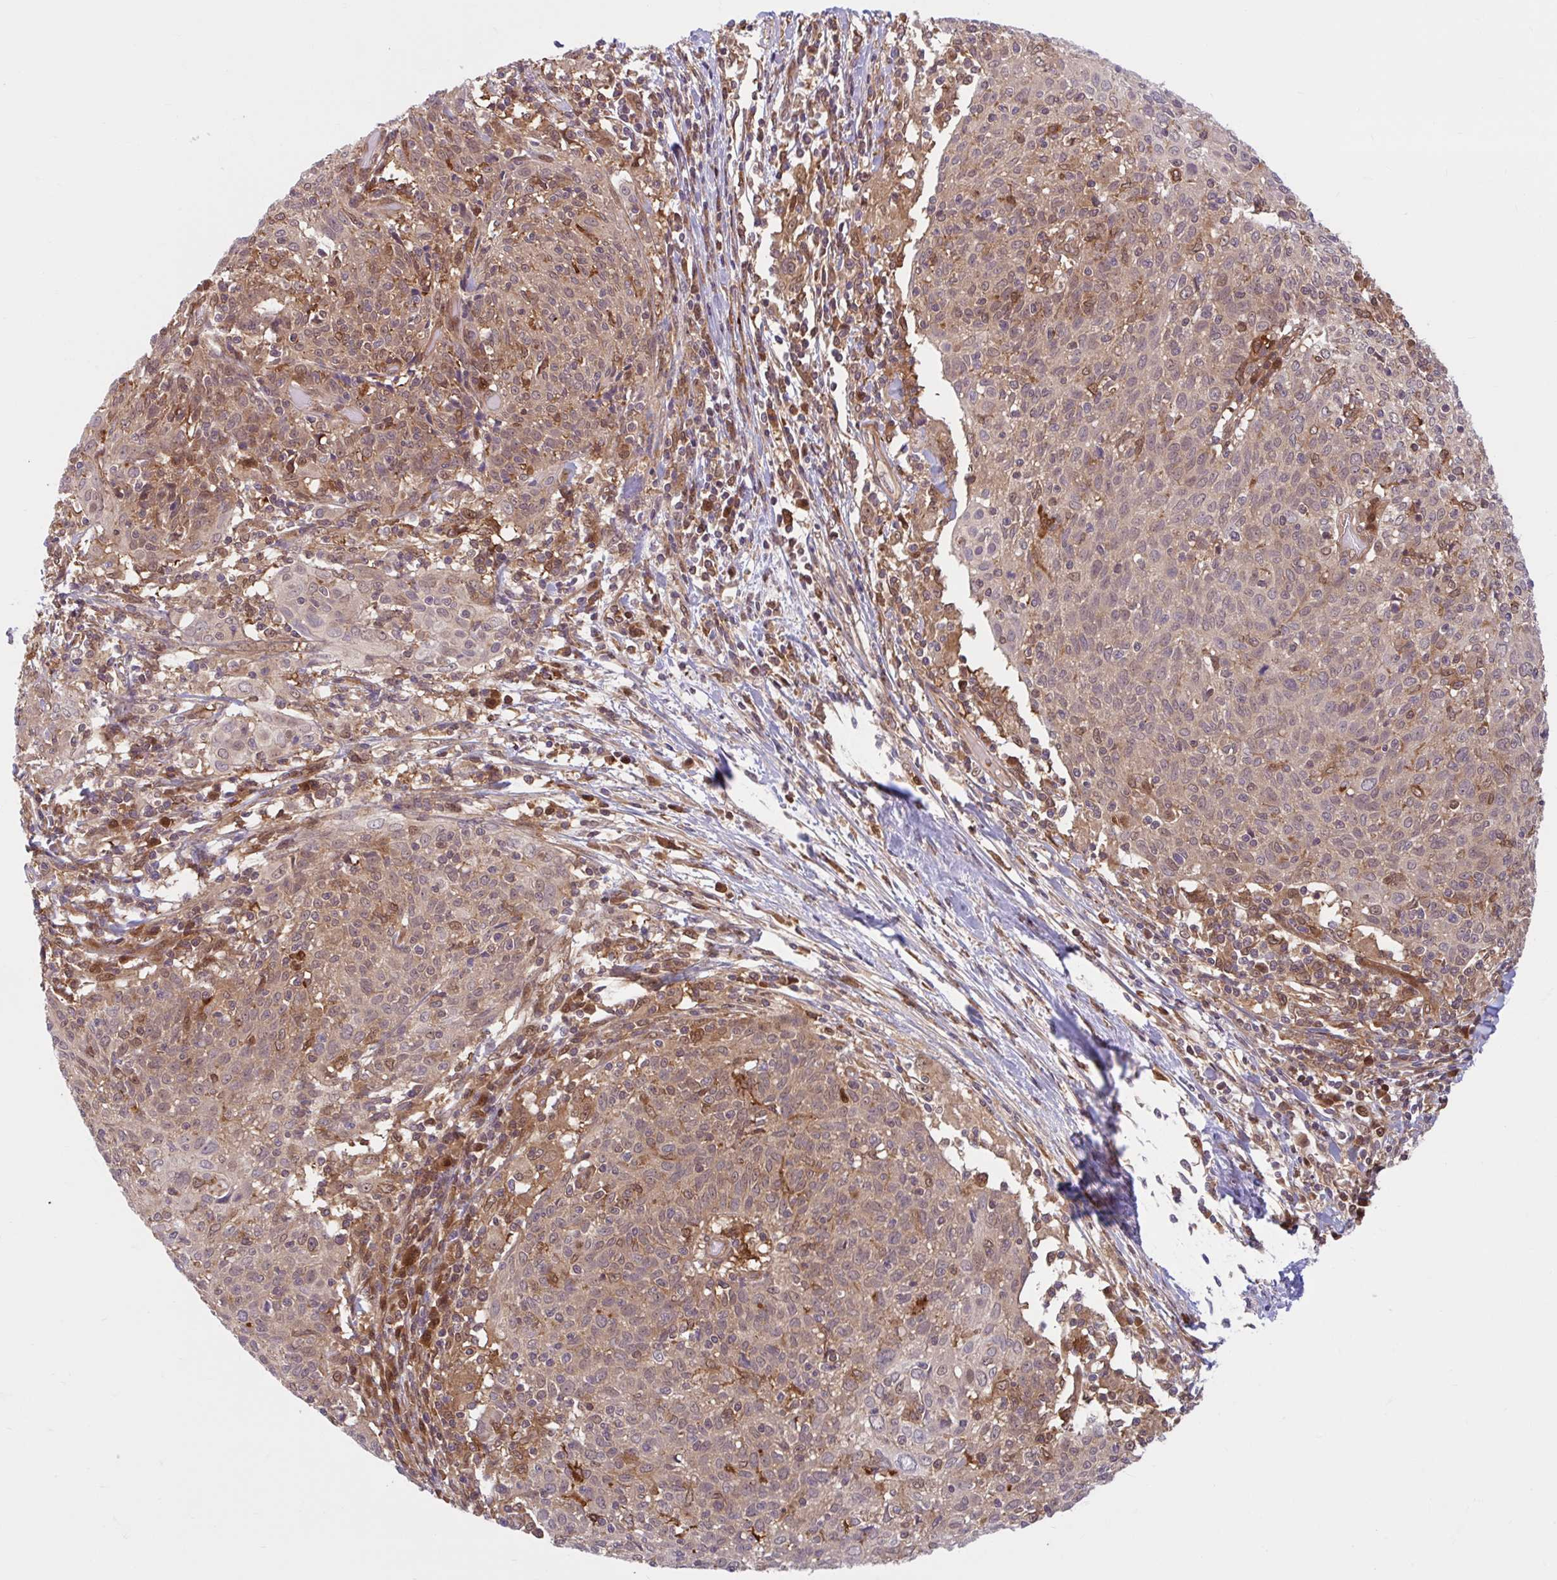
{"staining": {"intensity": "weak", "quantity": "<25%", "location": "cytoplasmic/membranous"}, "tissue": "cervical cancer", "cell_type": "Tumor cells", "image_type": "cancer", "snomed": [{"axis": "morphology", "description": "Squamous cell carcinoma, NOS"}, {"axis": "topography", "description": "Cervix"}], "caption": "Tumor cells are negative for protein expression in human cervical squamous cell carcinoma.", "gene": "HMBS", "patient": {"sex": "female", "age": 52}}